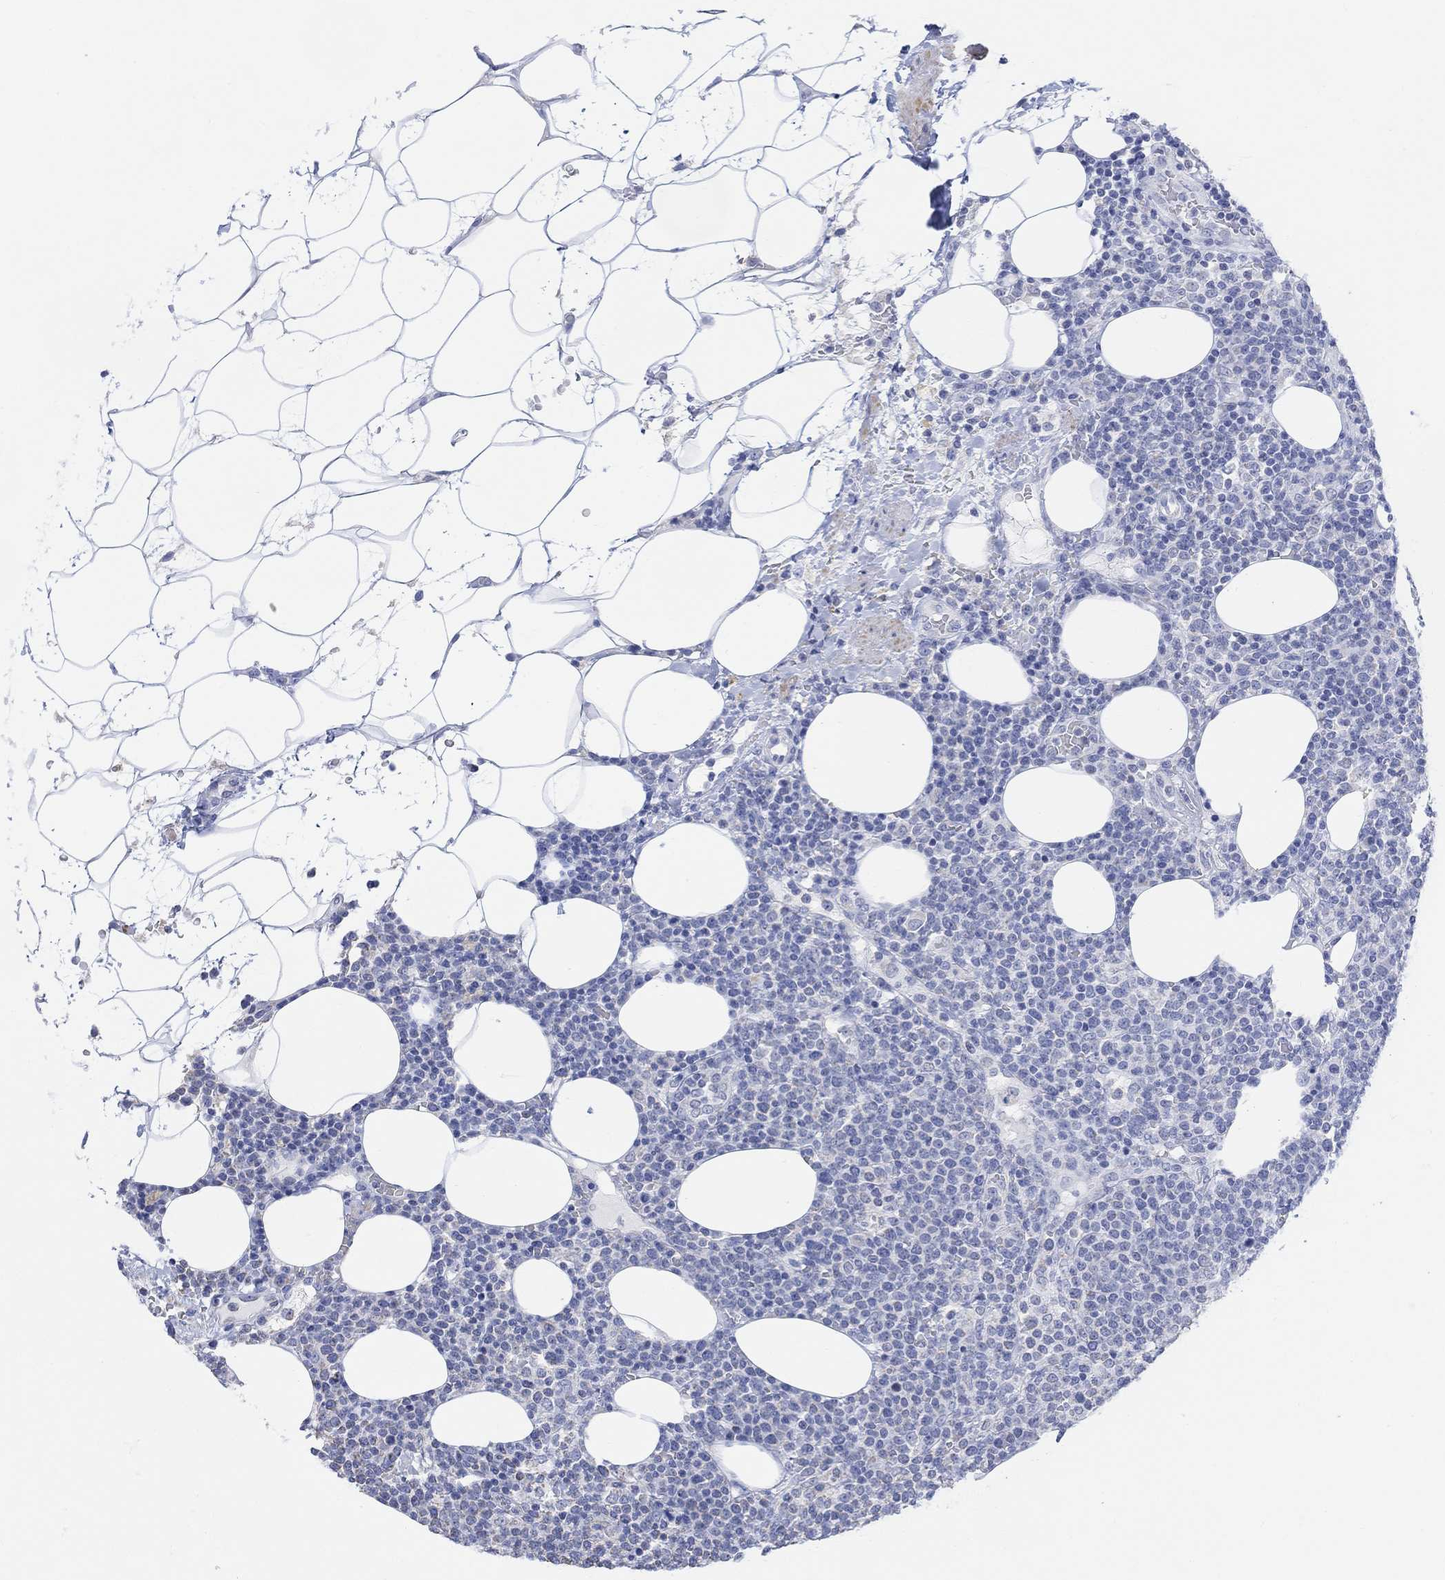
{"staining": {"intensity": "negative", "quantity": "none", "location": "none"}, "tissue": "lymphoma", "cell_type": "Tumor cells", "image_type": "cancer", "snomed": [{"axis": "morphology", "description": "Malignant lymphoma, non-Hodgkin's type, High grade"}, {"axis": "topography", "description": "Lymph node"}], "caption": "This photomicrograph is of lymphoma stained with immunohistochemistry to label a protein in brown with the nuclei are counter-stained blue. There is no positivity in tumor cells. The staining is performed using DAB brown chromogen with nuclei counter-stained in using hematoxylin.", "gene": "SYT12", "patient": {"sex": "male", "age": 61}}